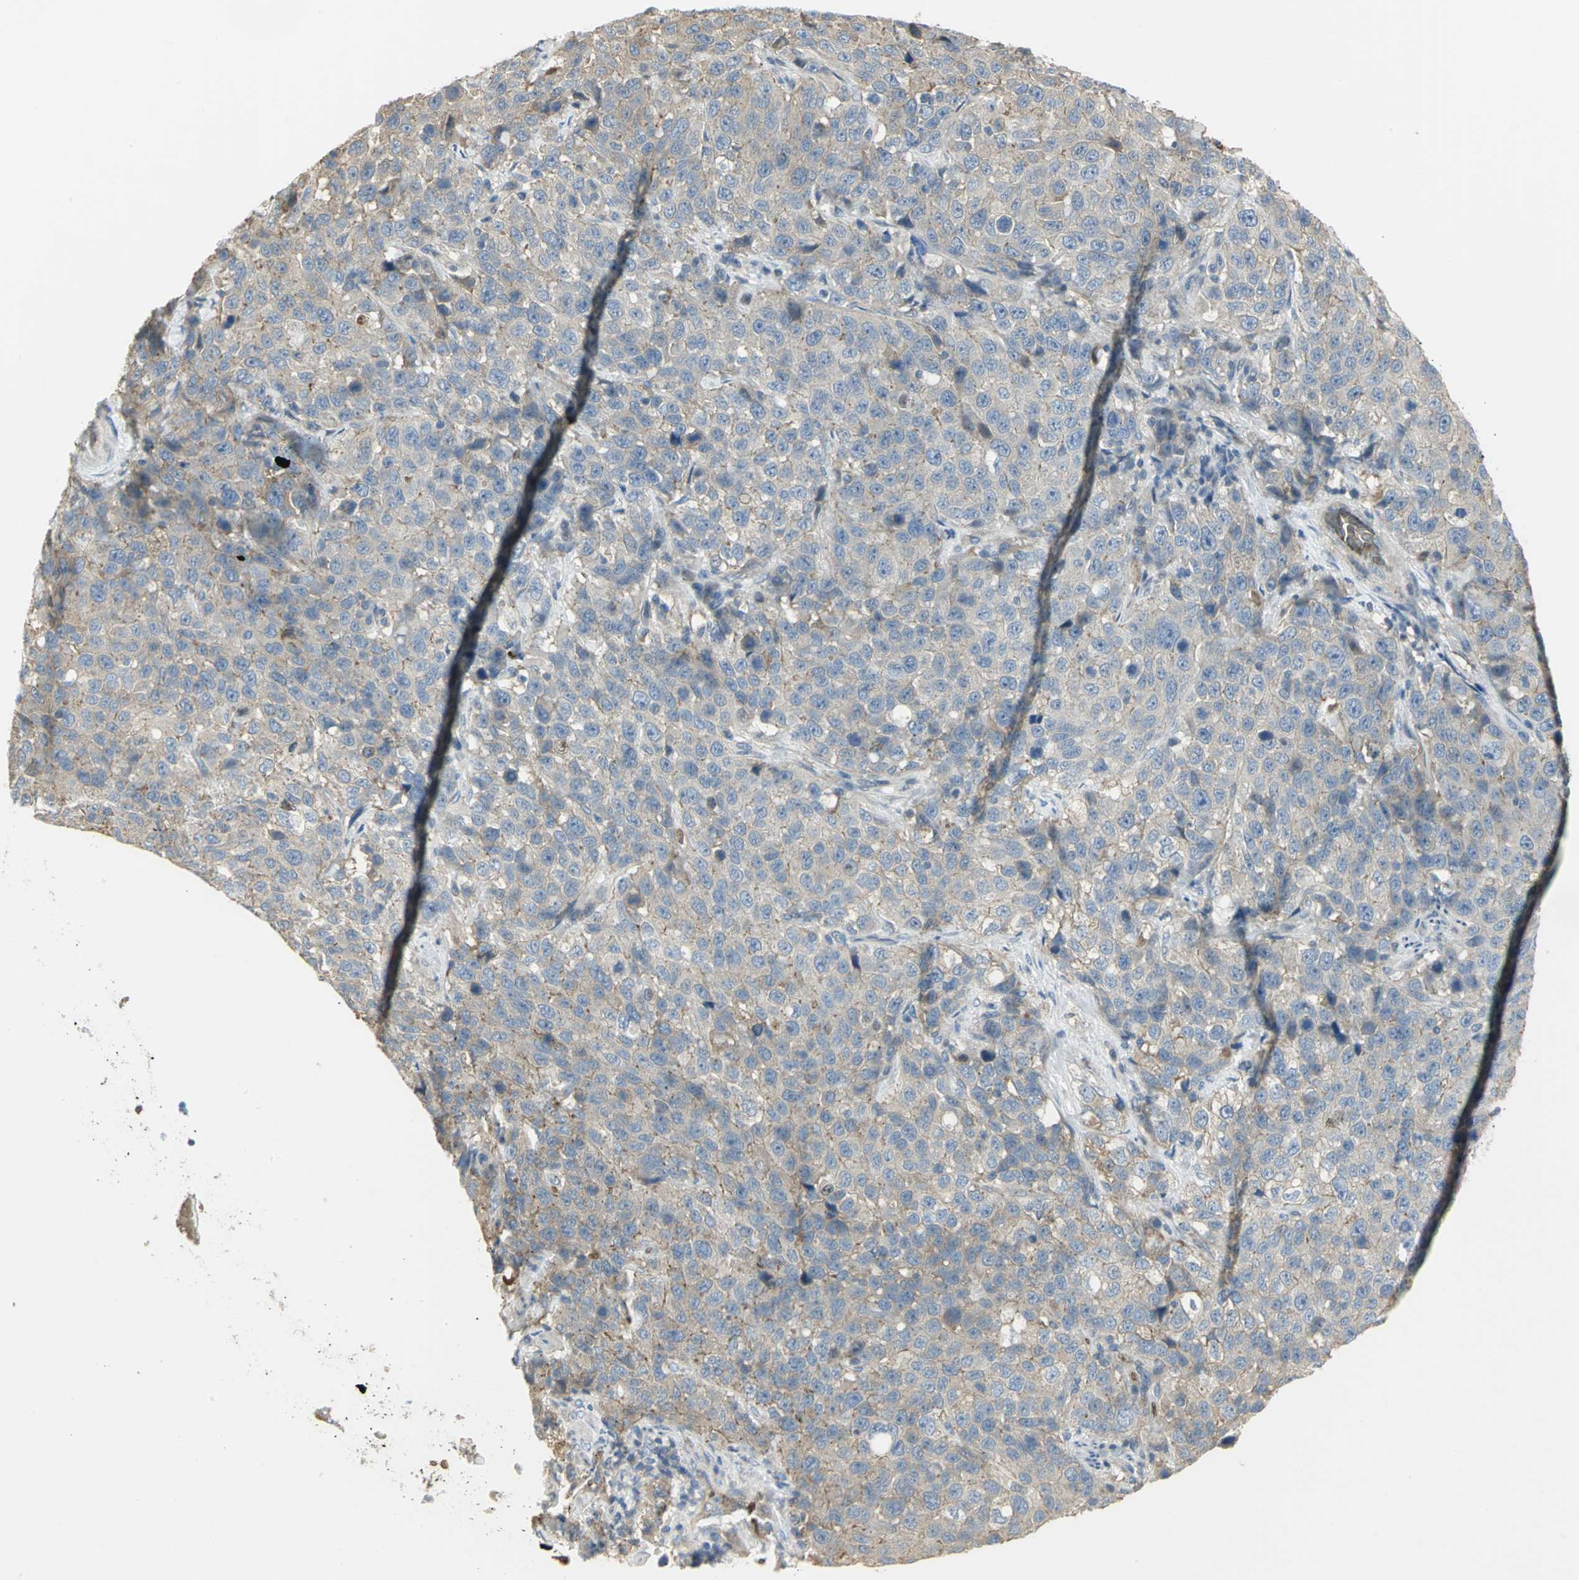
{"staining": {"intensity": "negative", "quantity": "none", "location": "none"}, "tissue": "stomach cancer", "cell_type": "Tumor cells", "image_type": "cancer", "snomed": [{"axis": "morphology", "description": "Normal tissue, NOS"}, {"axis": "morphology", "description": "Adenocarcinoma, NOS"}, {"axis": "topography", "description": "Stomach"}], "caption": "High power microscopy photomicrograph of an immunohistochemistry image of adenocarcinoma (stomach), revealing no significant staining in tumor cells.", "gene": "ANK1", "patient": {"sex": "male", "age": 48}}